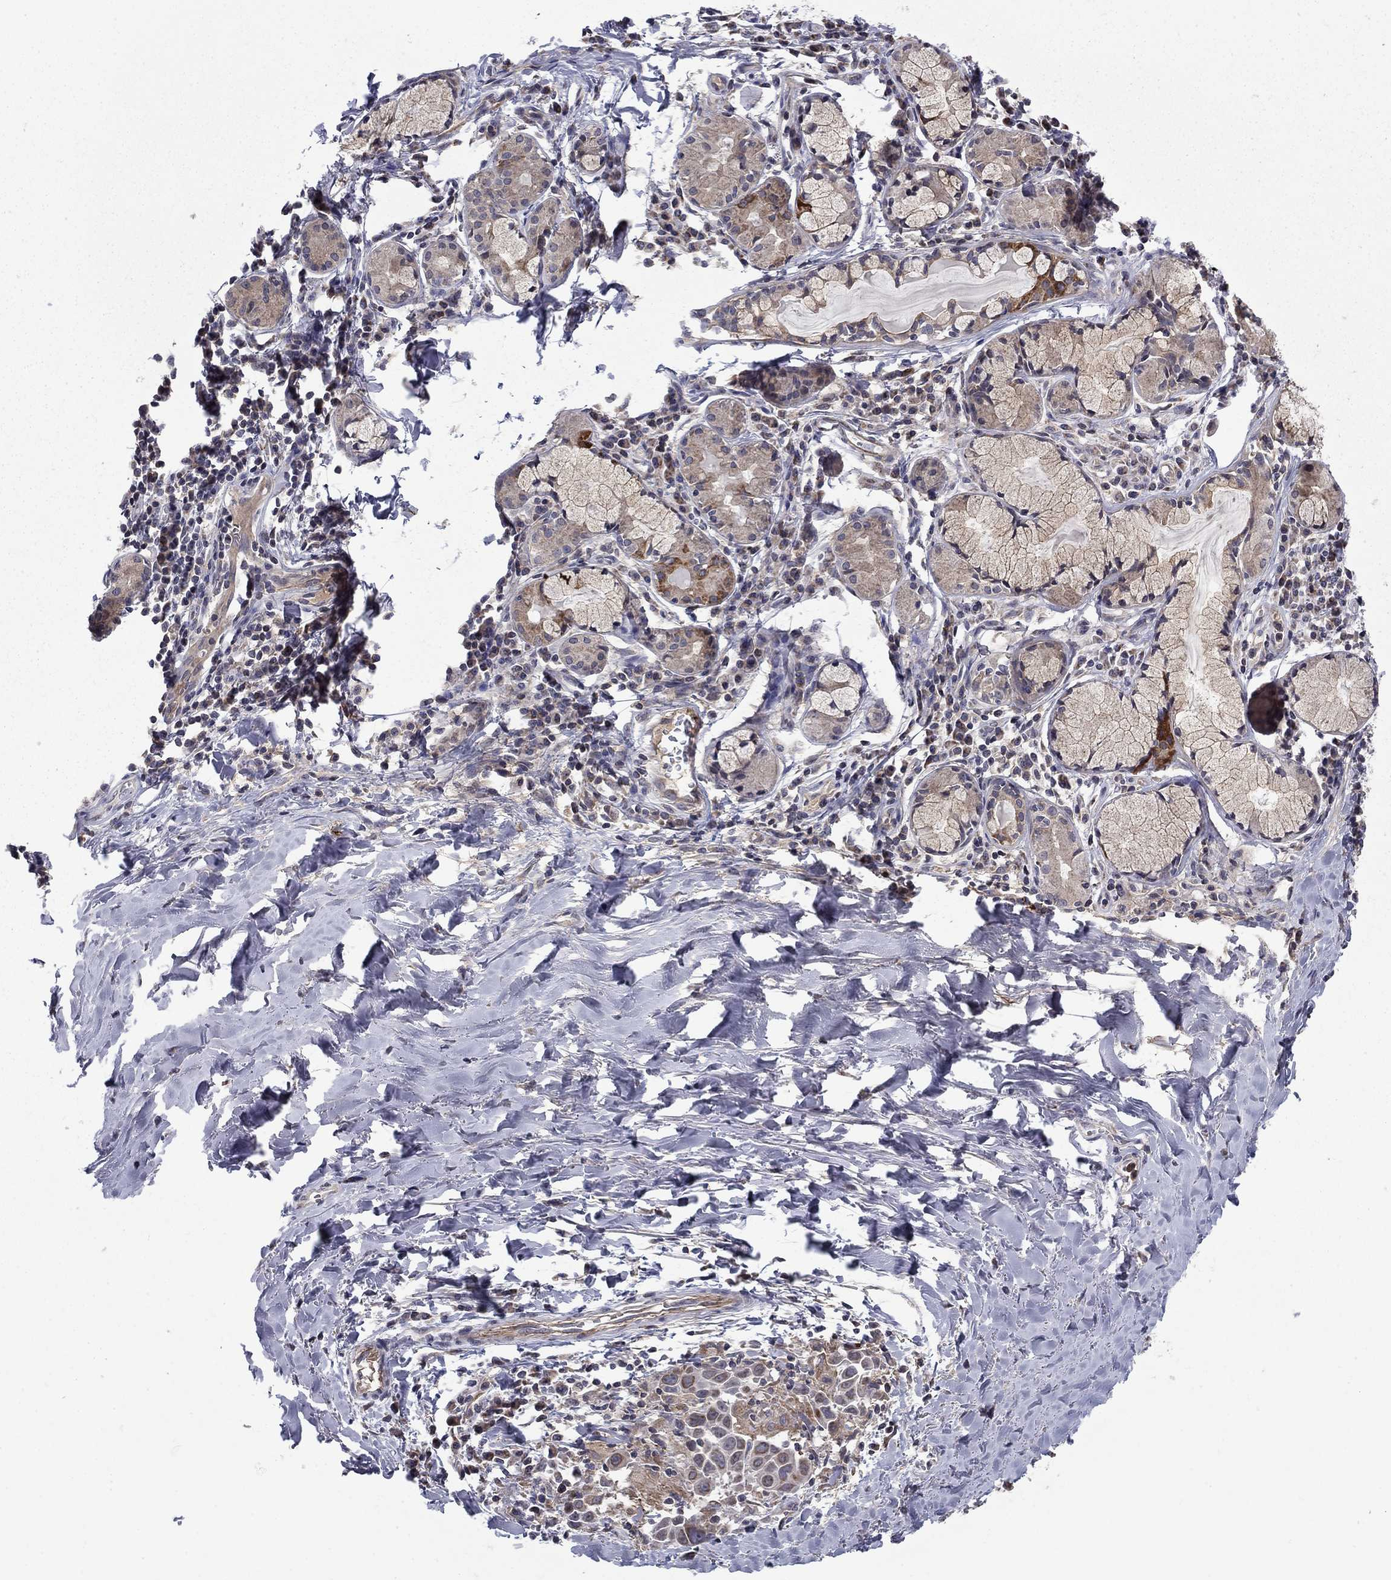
{"staining": {"intensity": "weak", "quantity": "<25%", "location": "cytoplasmic/membranous"}, "tissue": "lung cancer", "cell_type": "Tumor cells", "image_type": "cancer", "snomed": [{"axis": "morphology", "description": "Squamous cell carcinoma, NOS"}, {"axis": "topography", "description": "Lung"}], "caption": "This is an immunohistochemistry (IHC) micrograph of lung squamous cell carcinoma. There is no expression in tumor cells.", "gene": "DOP1B", "patient": {"sex": "male", "age": 57}}